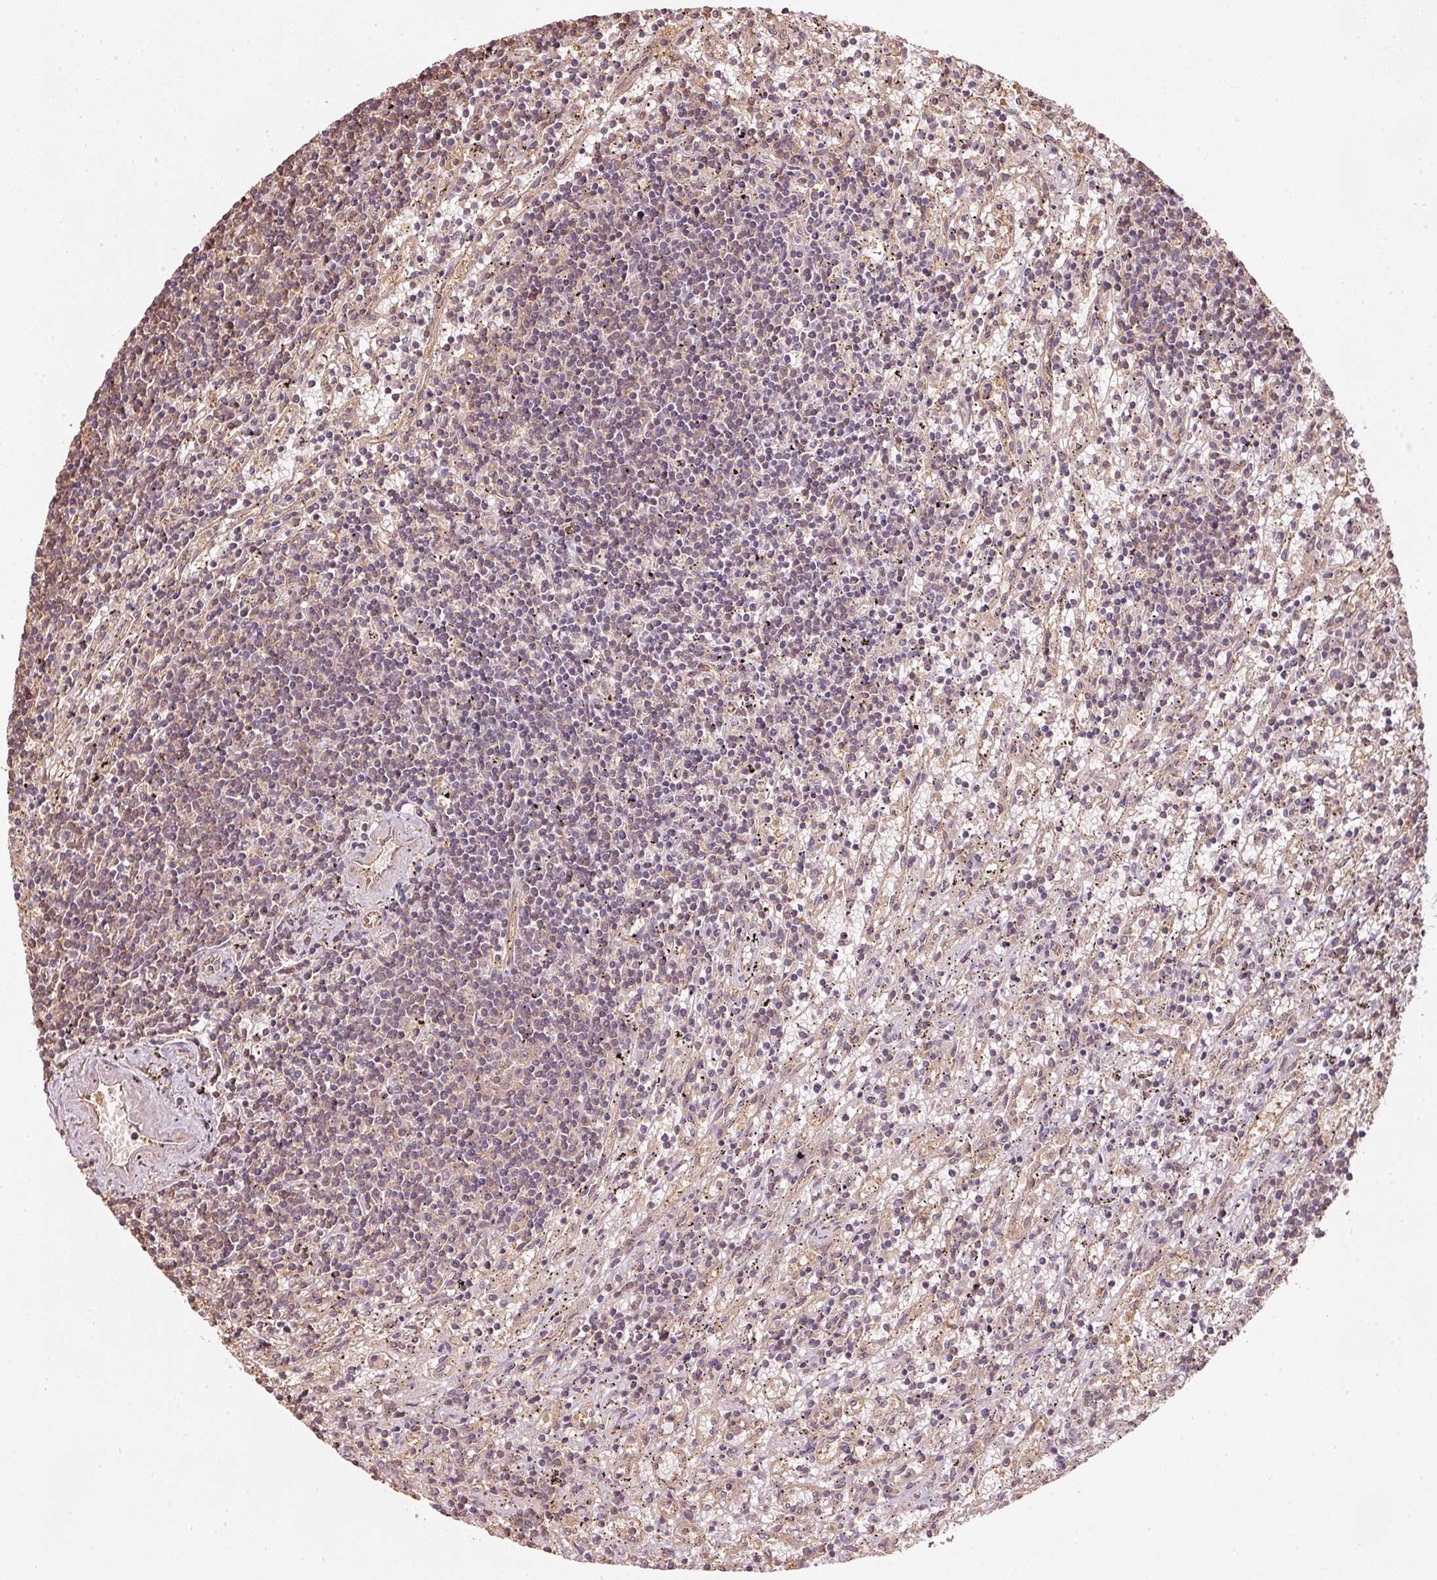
{"staining": {"intensity": "negative", "quantity": "none", "location": "none"}, "tissue": "lymphoma", "cell_type": "Tumor cells", "image_type": "cancer", "snomed": [{"axis": "morphology", "description": "Malignant lymphoma, non-Hodgkin's type, Low grade"}, {"axis": "topography", "description": "Spleen"}], "caption": "Image shows no protein staining in tumor cells of lymphoma tissue.", "gene": "STAU1", "patient": {"sex": "male", "age": 76}}